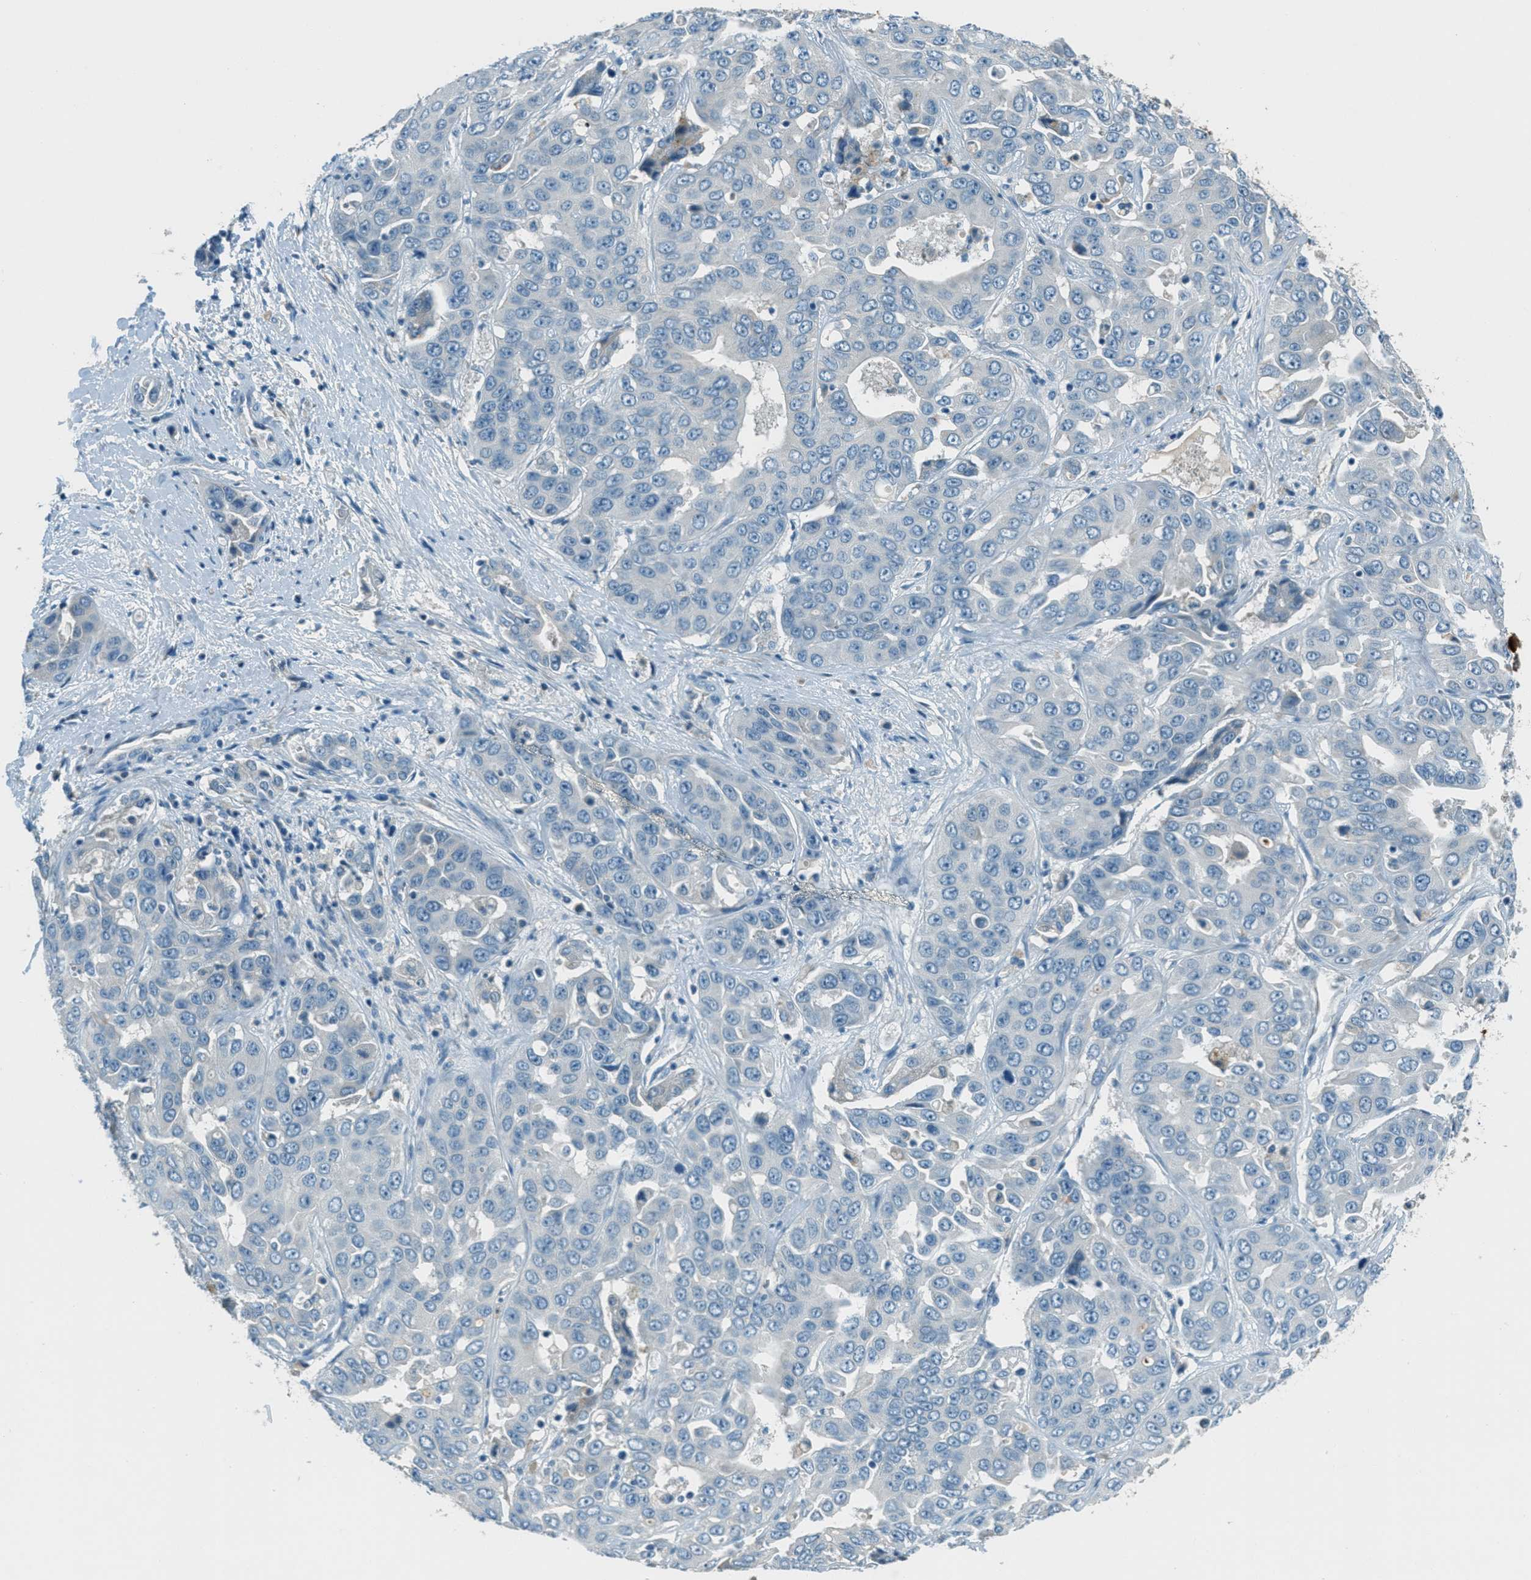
{"staining": {"intensity": "negative", "quantity": "none", "location": "none"}, "tissue": "liver cancer", "cell_type": "Tumor cells", "image_type": "cancer", "snomed": [{"axis": "morphology", "description": "Cholangiocarcinoma"}, {"axis": "topography", "description": "Liver"}], "caption": "This micrograph is of liver cancer (cholangiocarcinoma) stained with immunohistochemistry to label a protein in brown with the nuclei are counter-stained blue. There is no positivity in tumor cells.", "gene": "MSLN", "patient": {"sex": "female", "age": 52}}